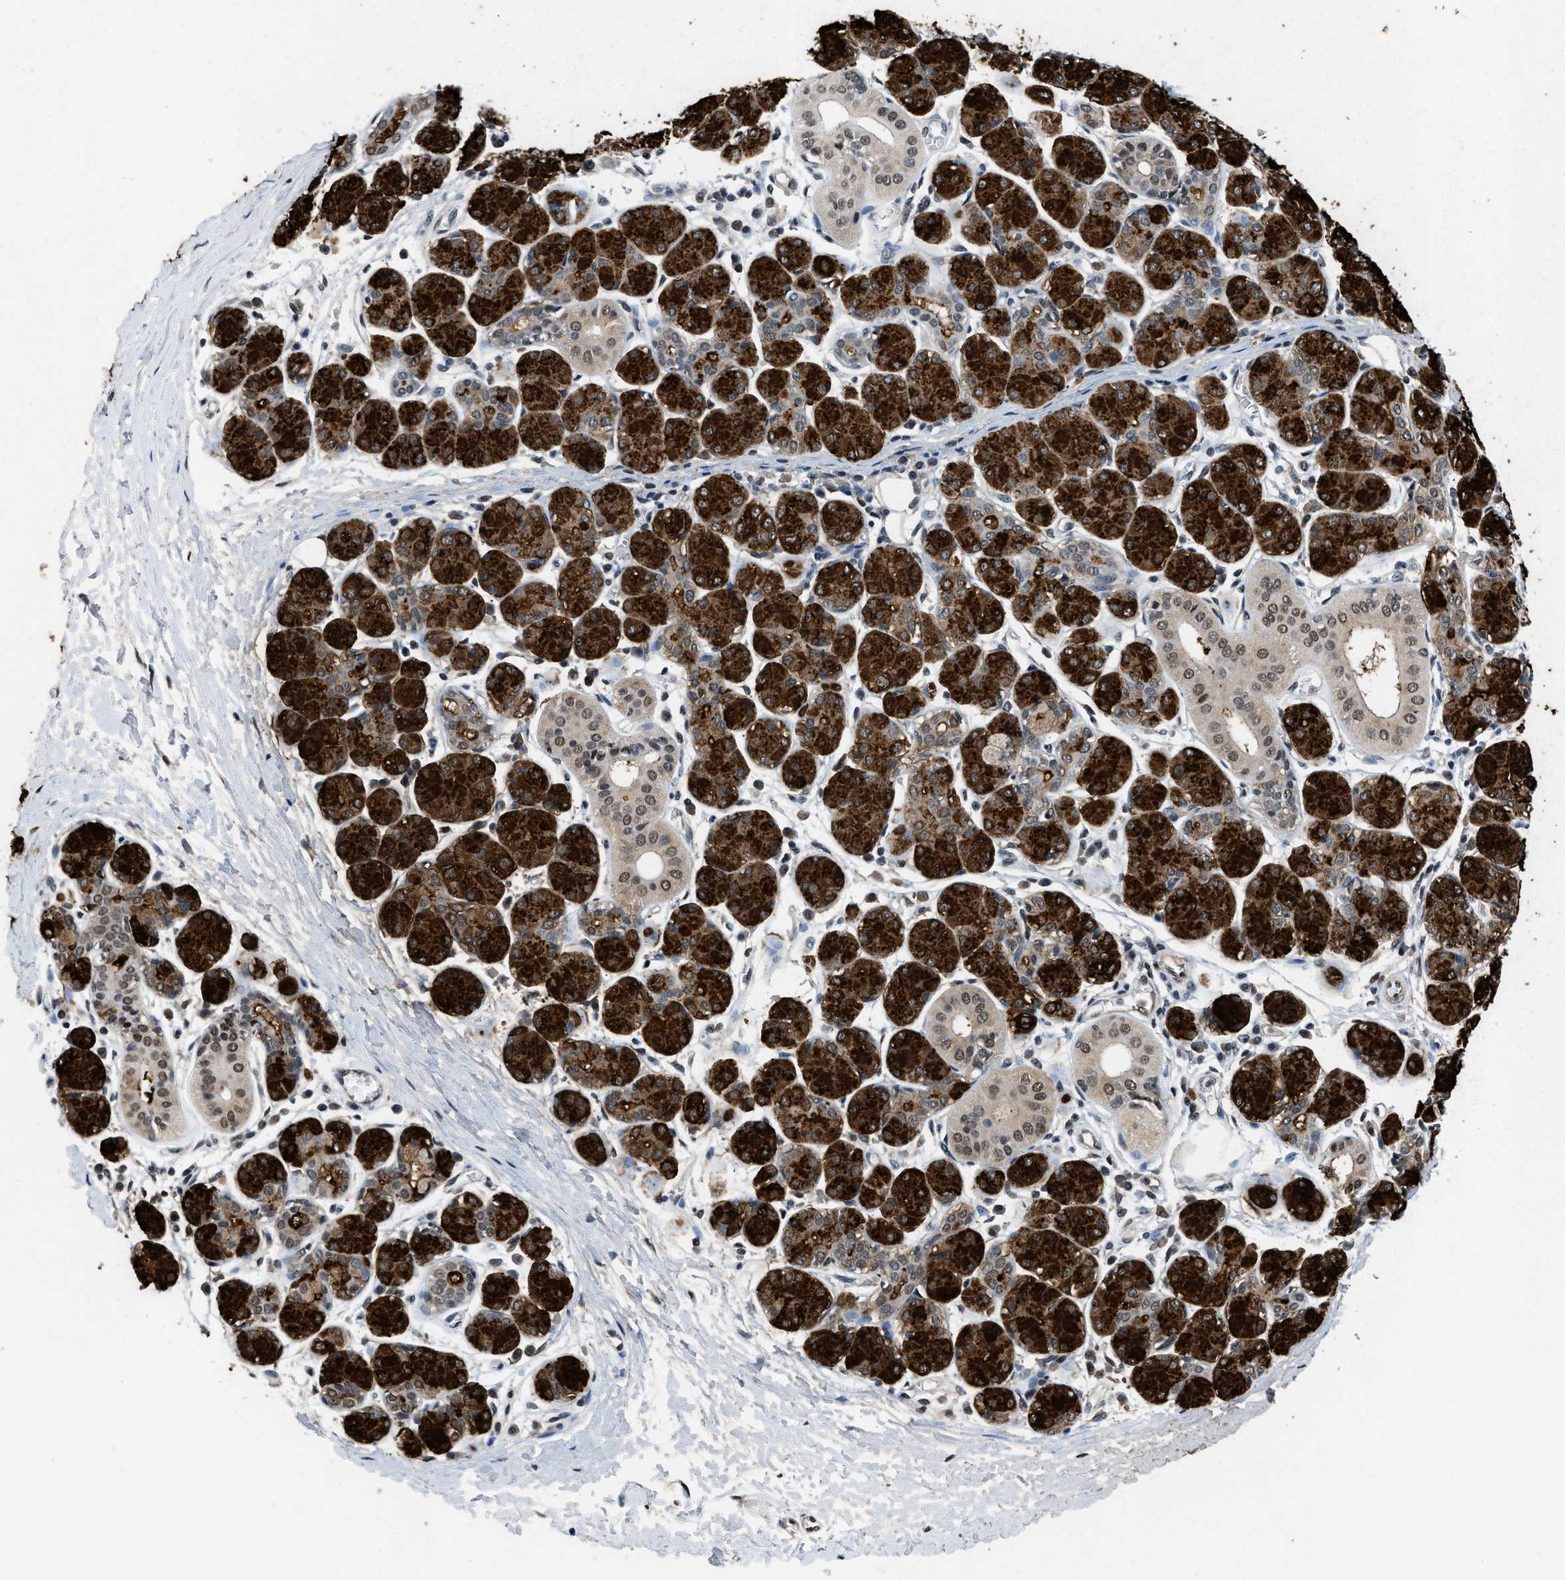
{"staining": {"intensity": "strong", "quantity": ">75%", "location": "cytoplasmic/membranous,nuclear"}, "tissue": "salivary gland", "cell_type": "Glandular cells", "image_type": "normal", "snomed": [{"axis": "morphology", "description": "Normal tissue, NOS"}, {"axis": "morphology", "description": "Inflammation, NOS"}, {"axis": "topography", "description": "Lymph node"}, {"axis": "topography", "description": "Salivary gland"}], "caption": "Strong cytoplasmic/membranous,nuclear positivity is appreciated in about >75% of glandular cells in unremarkable salivary gland. The protein is stained brown, and the nuclei are stained in blue (DAB (3,3'-diaminobenzidine) IHC with brightfield microscopy, high magnification).", "gene": "SAFB", "patient": {"sex": "male", "age": 3}}